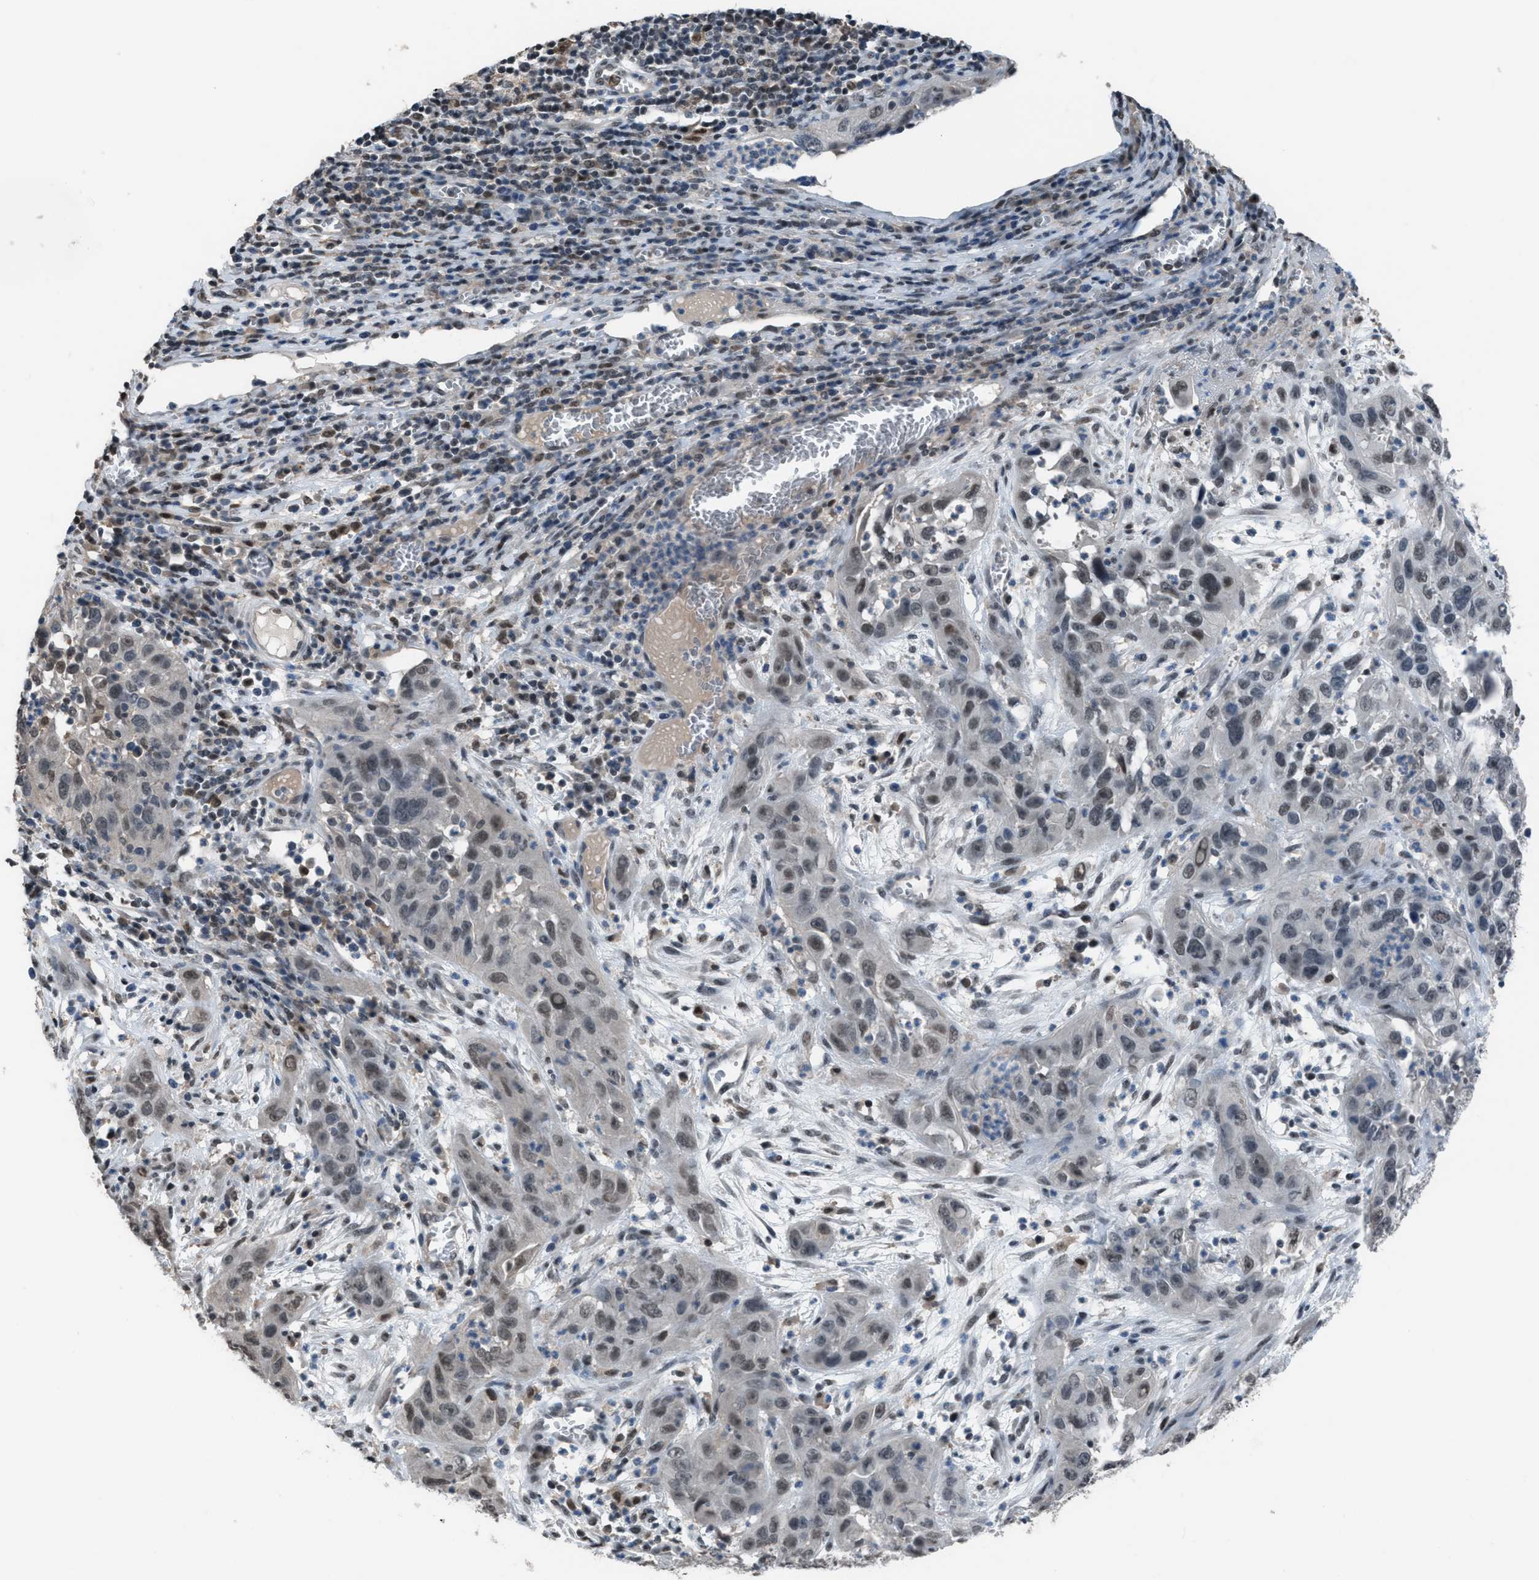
{"staining": {"intensity": "weak", "quantity": "25%-75%", "location": "nuclear"}, "tissue": "cervical cancer", "cell_type": "Tumor cells", "image_type": "cancer", "snomed": [{"axis": "morphology", "description": "Squamous cell carcinoma, NOS"}, {"axis": "topography", "description": "Cervix"}], "caption": "A brown stain labels weak nuclear staining of a protein in cervical cancer (squamous cell carcinoma) tumor cells.", "gene": "ZNF276", "patient": {"sex": "female", "age": 32}}